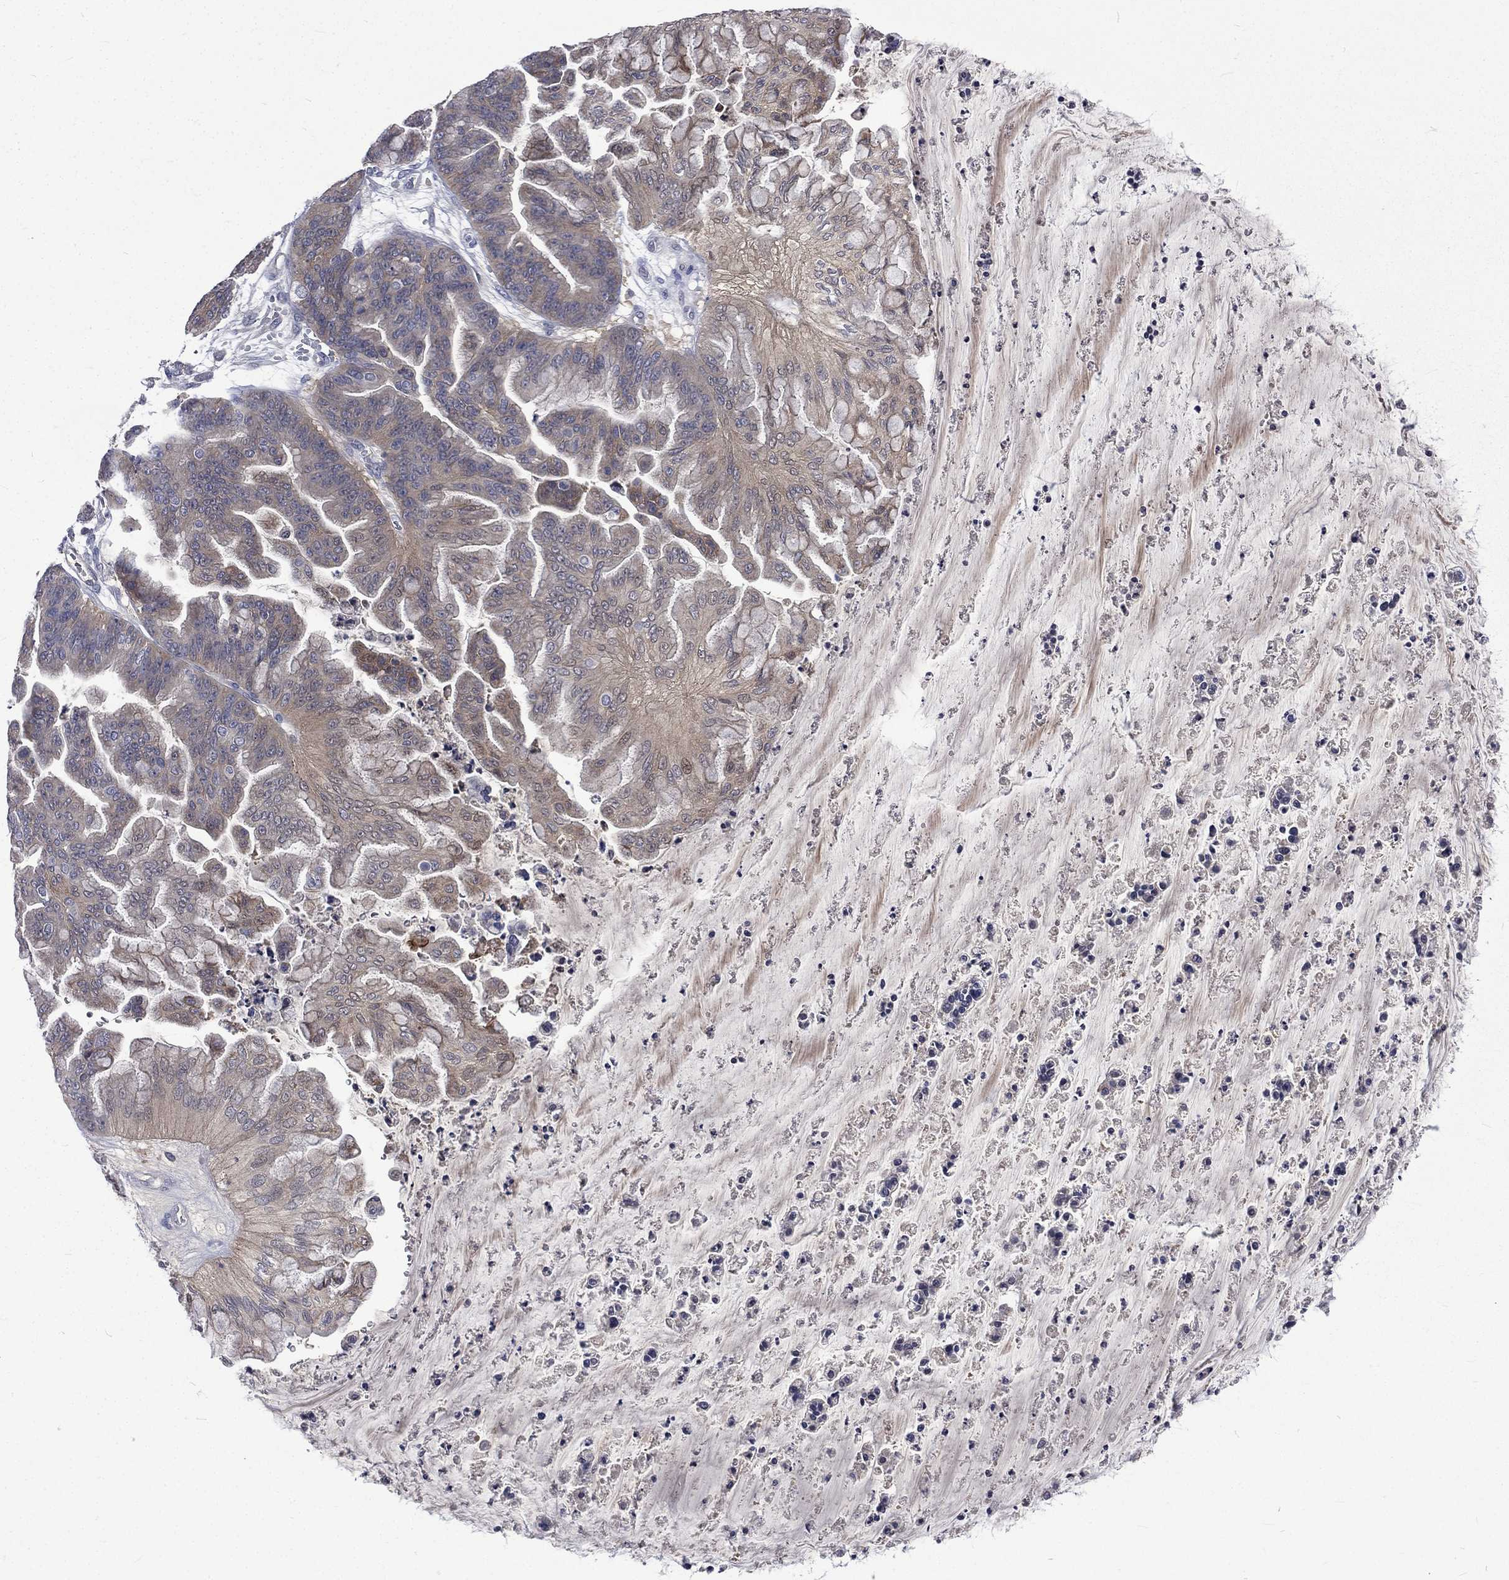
{"staining": {"intensity": "moderate", "quantity": "<25%", "location": "cytoplasmic/membranous"}, "tissue": "ovarian cancer", "cell_type": "Tumor cells", "image_type": "cancer", "snomed": [{"axis": "morphology", "description": "Cystadenocarcinoma, mucinous, NOS"}, {"axis": "topography", "description": "Ovary"}], "caption": "Immunohistochemical staining of human ovarian cancer (mucinous cystadenocarcinoma) demonstrates moderate cytoplasmic/membranous protein staining in about <25% of tumor cells.", "gene": "CA12", "patient": {"sex": "female", "age": 67}}